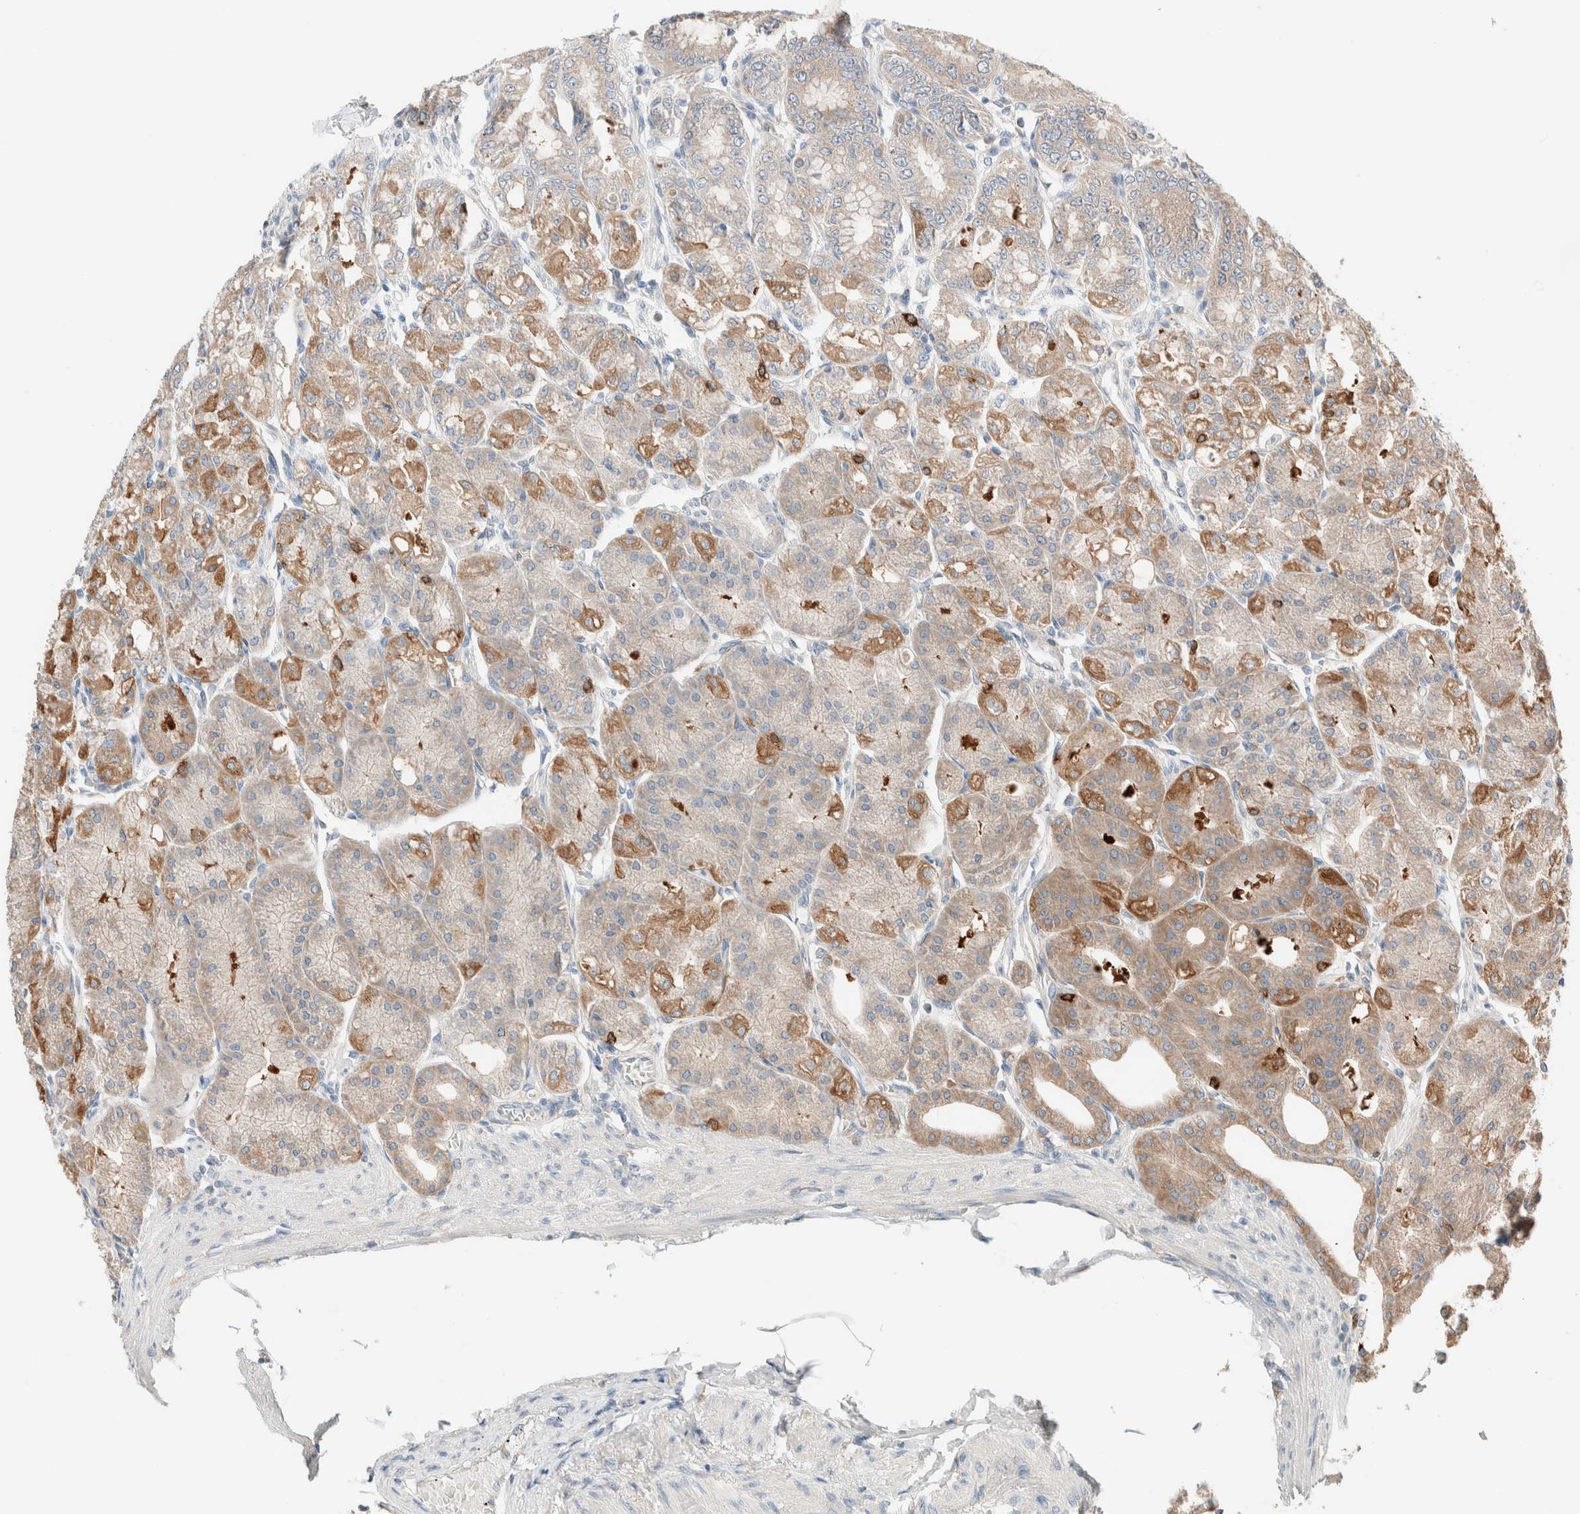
{"staining": {"intensity": "moderate", "quantity": "25%-75%", "location": "cytoplasmic/membranous"}, "tissue": "stomach", "cell_type": "Glandular cells", "image_type": "normal", "snomed": [{"axis": "morphology", "description": "Normal tissue, NOS"}, {"axis": "topography", "description": "Stomach, lower"}], "caption": "Stomach stained with DAB (3,3'-diaminobenzidine) immunohistochemistry (IHC) shows medium levels of moderate cytoplasmic/membranous staining in about 25%-75% of glandular cells.", "gene": "PCM1", "patient": {"sex": "male", "age": 71}}